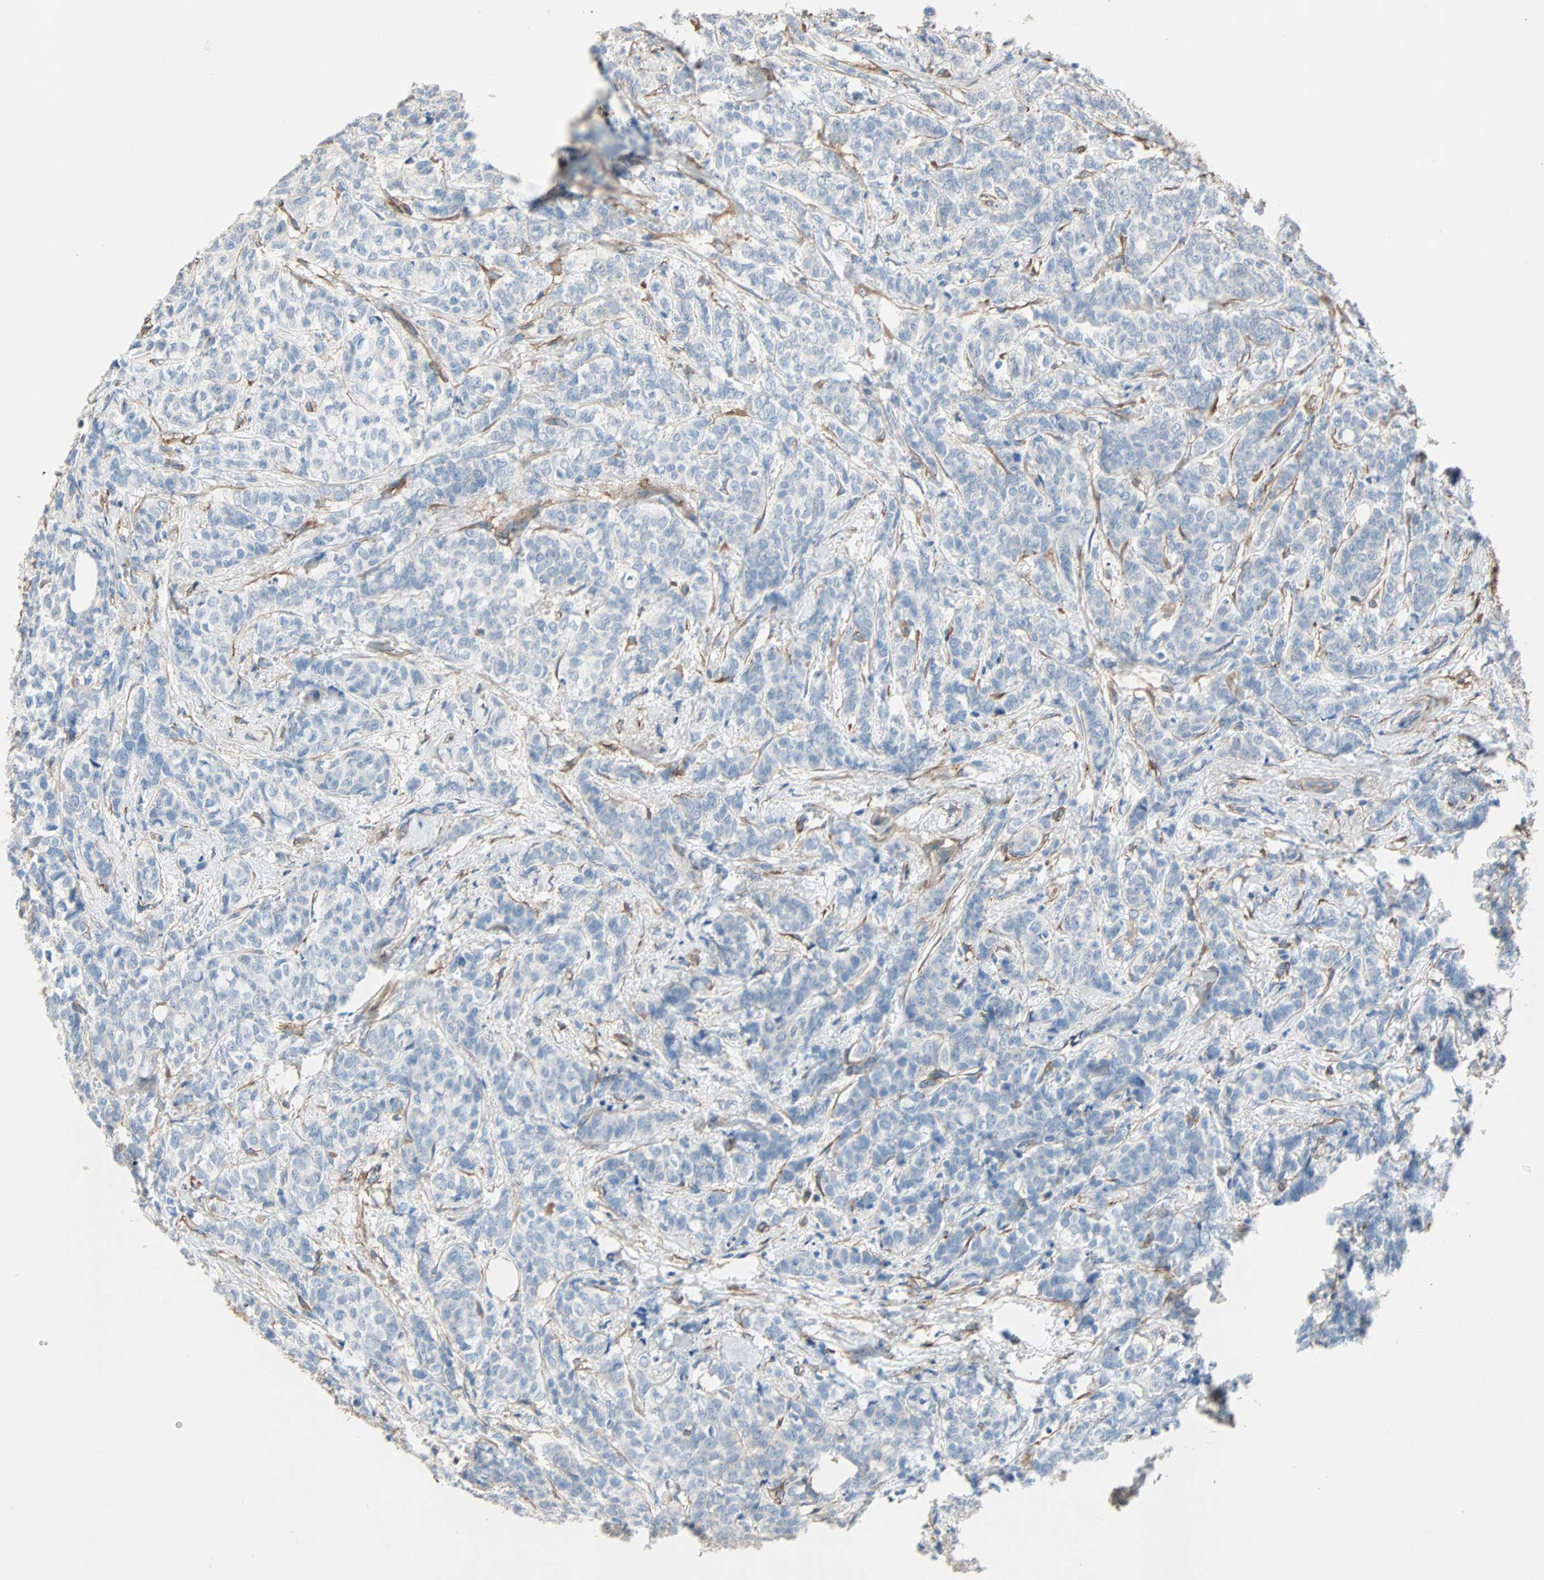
{"staining": {"intensity": "negative", "quantity": "none", "location": "none"}, "tissue": "breast cancer", "cell_type": "Tumor cells", "image_type": "cancer", "snomed": [{"axis": "morphology", "description": "Lobular carcinoma"}, {"axis": "topography", "description": "Breast"}], "caption": "Protein analysis of breast cancer demonstrates no significant positivity in tumor cells.", "gene": "EPB41L2", "patient": {"sex": "female", "age": 60}}